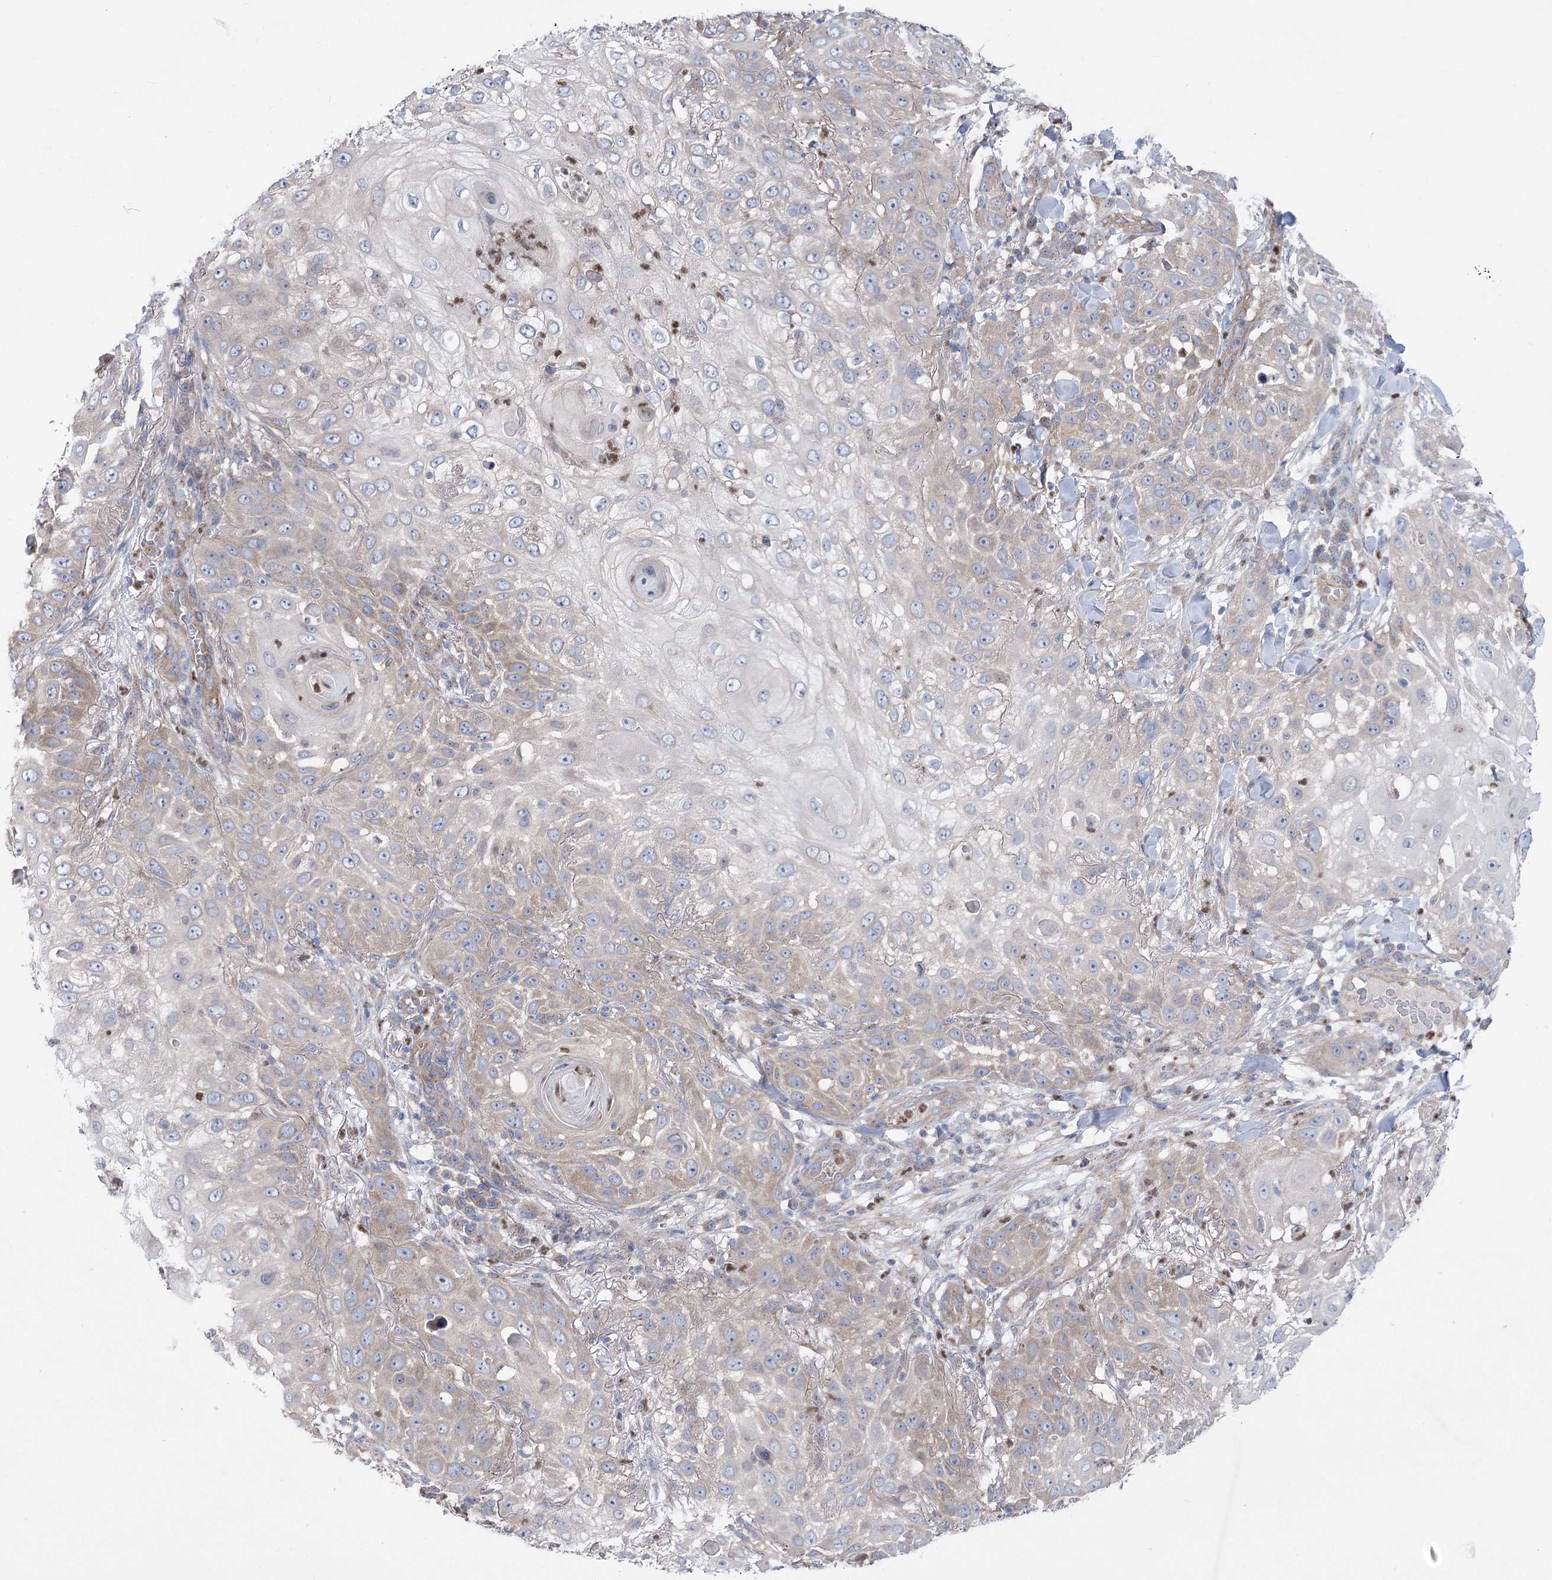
{"staining": {"intensity": "weak", "quantity": "<25%", "location": "cytoplasmic/membranous"}, "tissue": "skin cancer", "cell_type": "Tumor cells", "image_type": "cancer", "snomed": [{"axis": "morphology", "description": "Squamous cell carcinoma, NOS"}, {"axis": "topography", "description": "Skin"}], "caption": "Immunohistochemistry (IHC) histopathology image of neoplastic tissue: skin cancer stained with DAB (3,3'-diaminobenzidine) reveals no significant protein staining in tumor cells. The staining was performed using DAB to visualize the protein expression in brown, while the nuclei were stained in blue with hematoxylin (Magnification: 20x).", "gene": "SCN11A", "patient": {"sex": "female", "age": 44}}